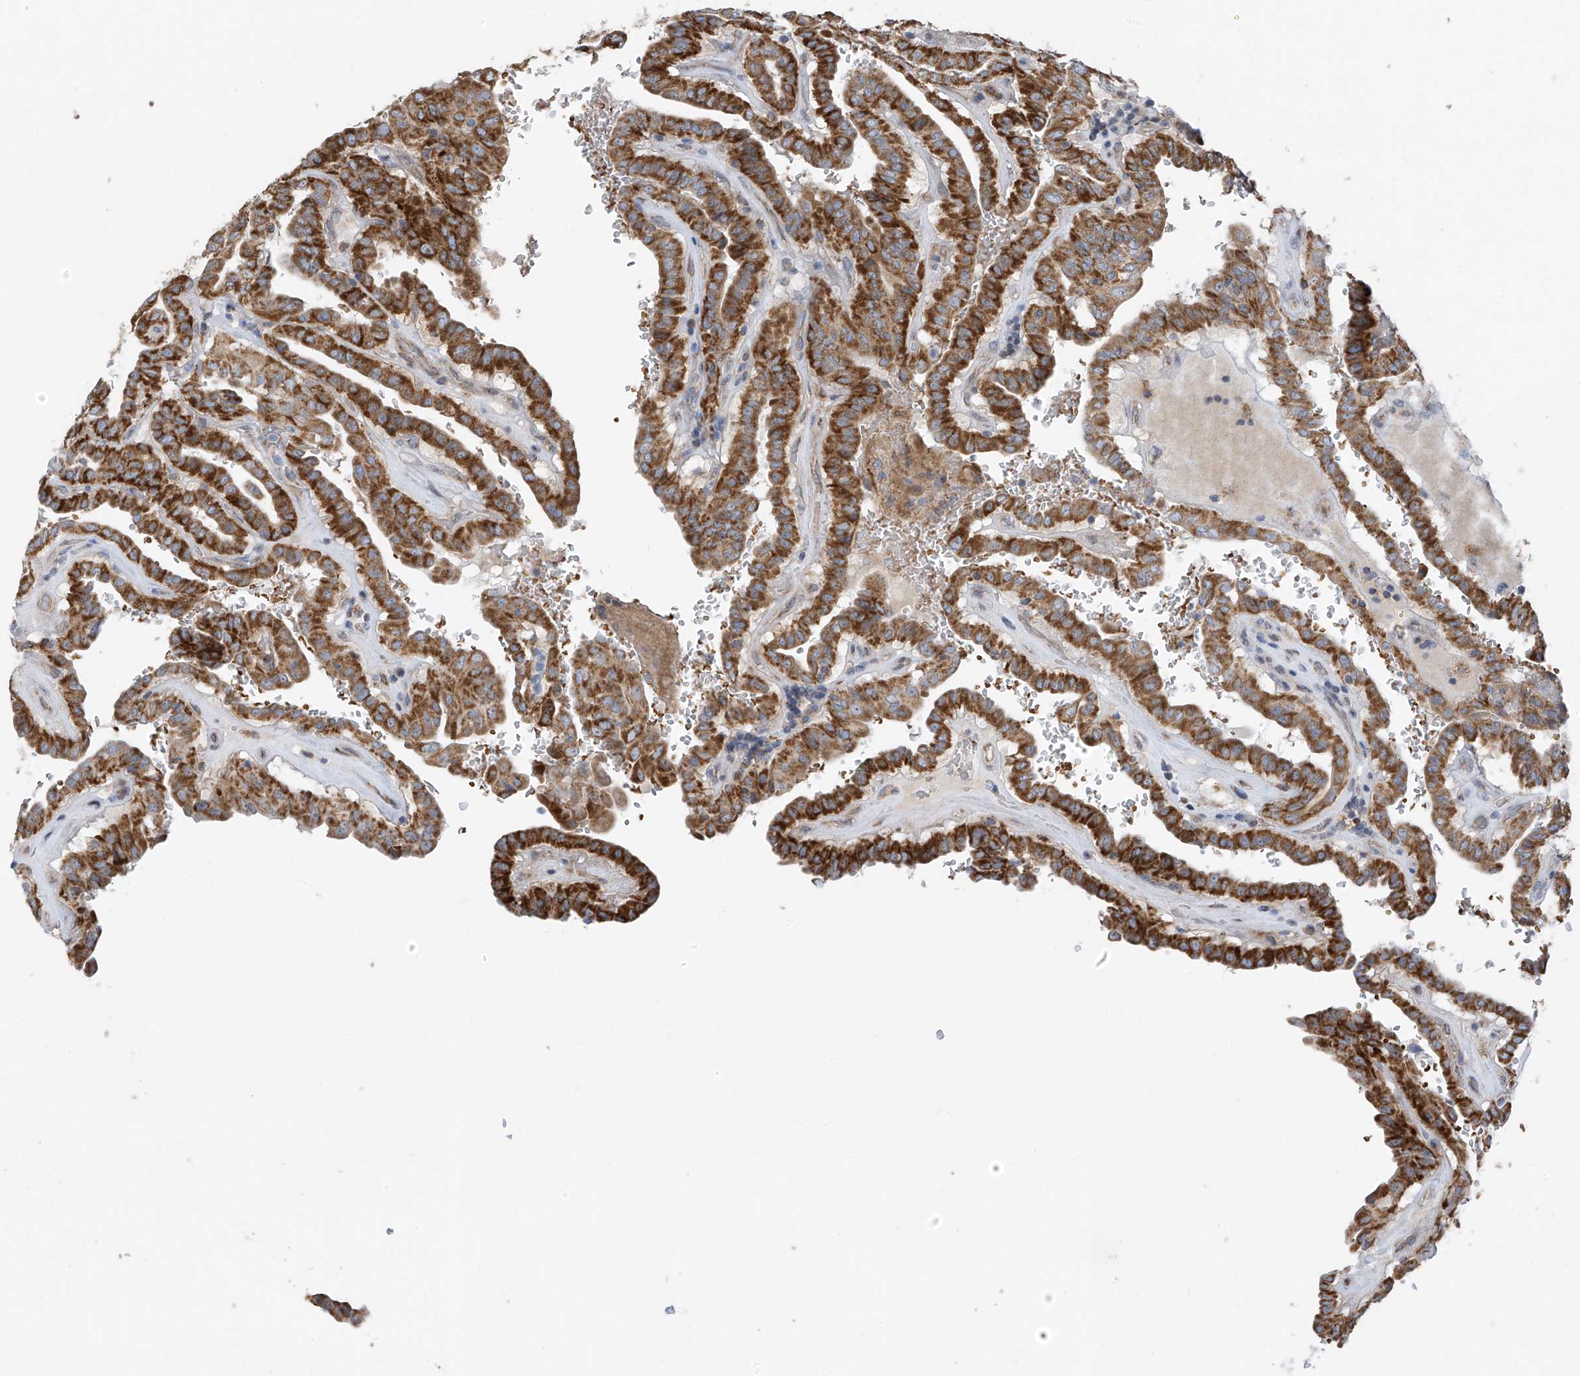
{"staining": {"intensity": "strong", "quantity": ">75%", "location": "cytoplasmic/membranous"}, "tissue": "thyroid cancer", "cell_type": "Tumor cells", "image_type": "cancer", "snomed": [{"axis": "morphology", "description": "Papillary adenocarcinoma, NOS"}, {"axis": "topography", "description": "Thyroid gland"}], "caption": "Approximately >75% of tumor cells in human papillary adenocarcinoma (thyroid) exhibit strong cytoplasmic/membranous protein expression as visualized by brown immunohistochemical staining.", "gene": "EOMES", "patient": {"sex": "male", "age": 77}}